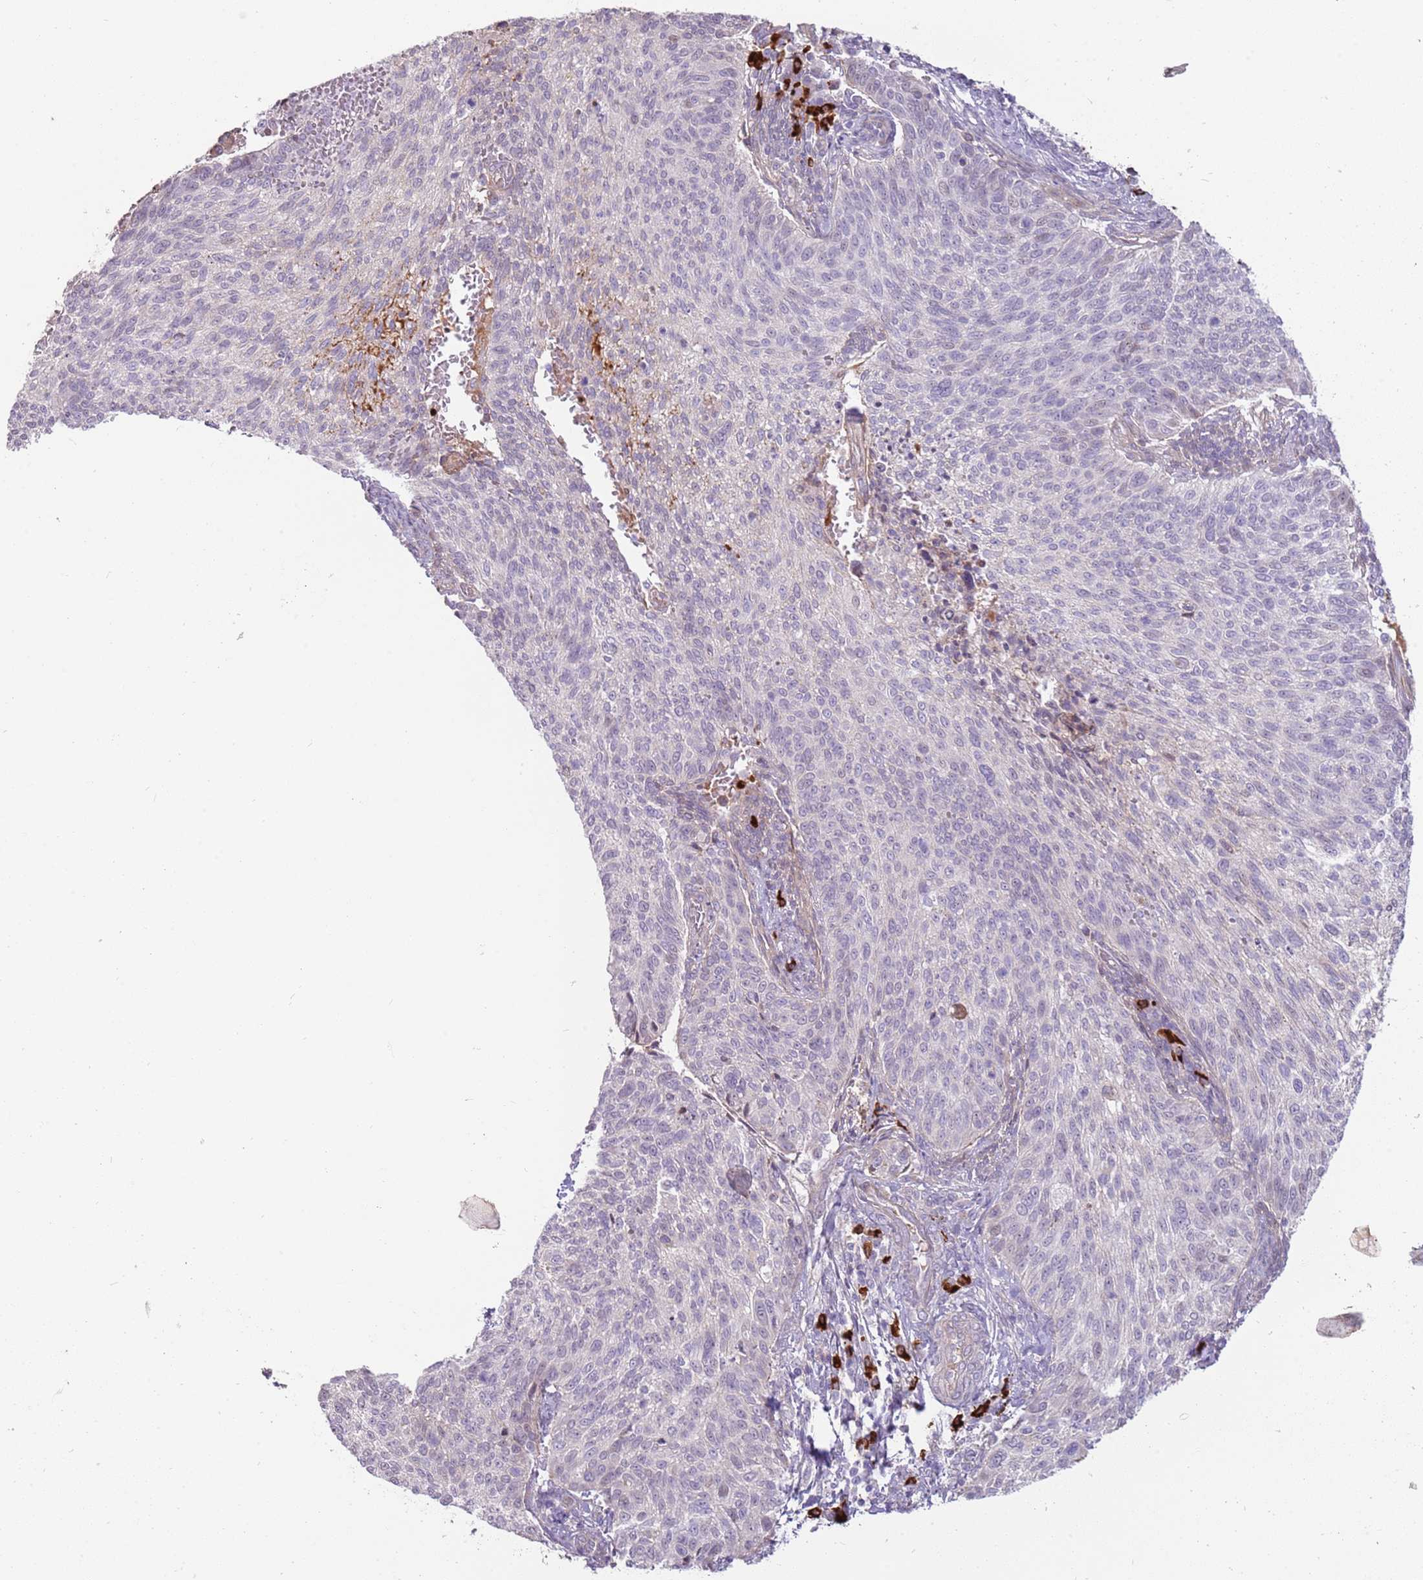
{"staining": {"intensity": "negative", "quantity": "none", "location": "none"}, "tissue": "cervical cancer", "cell_type": "Tumor cells", "image_type": "cancer", "snomed": [{"axis": "morphology", "description": "Squamous cell carcinoma, NOS"}, {"axis": "topography", "description": "Cervix"}], "caption": "Histopathology image shows no significant protein staining in tumor cells of cervical cancer (squamous cell carcinoma). (DAB immunohistochemistry, high magnification).", "gene": "MCUB", "patient": {"sex": "female", "age": 70}}